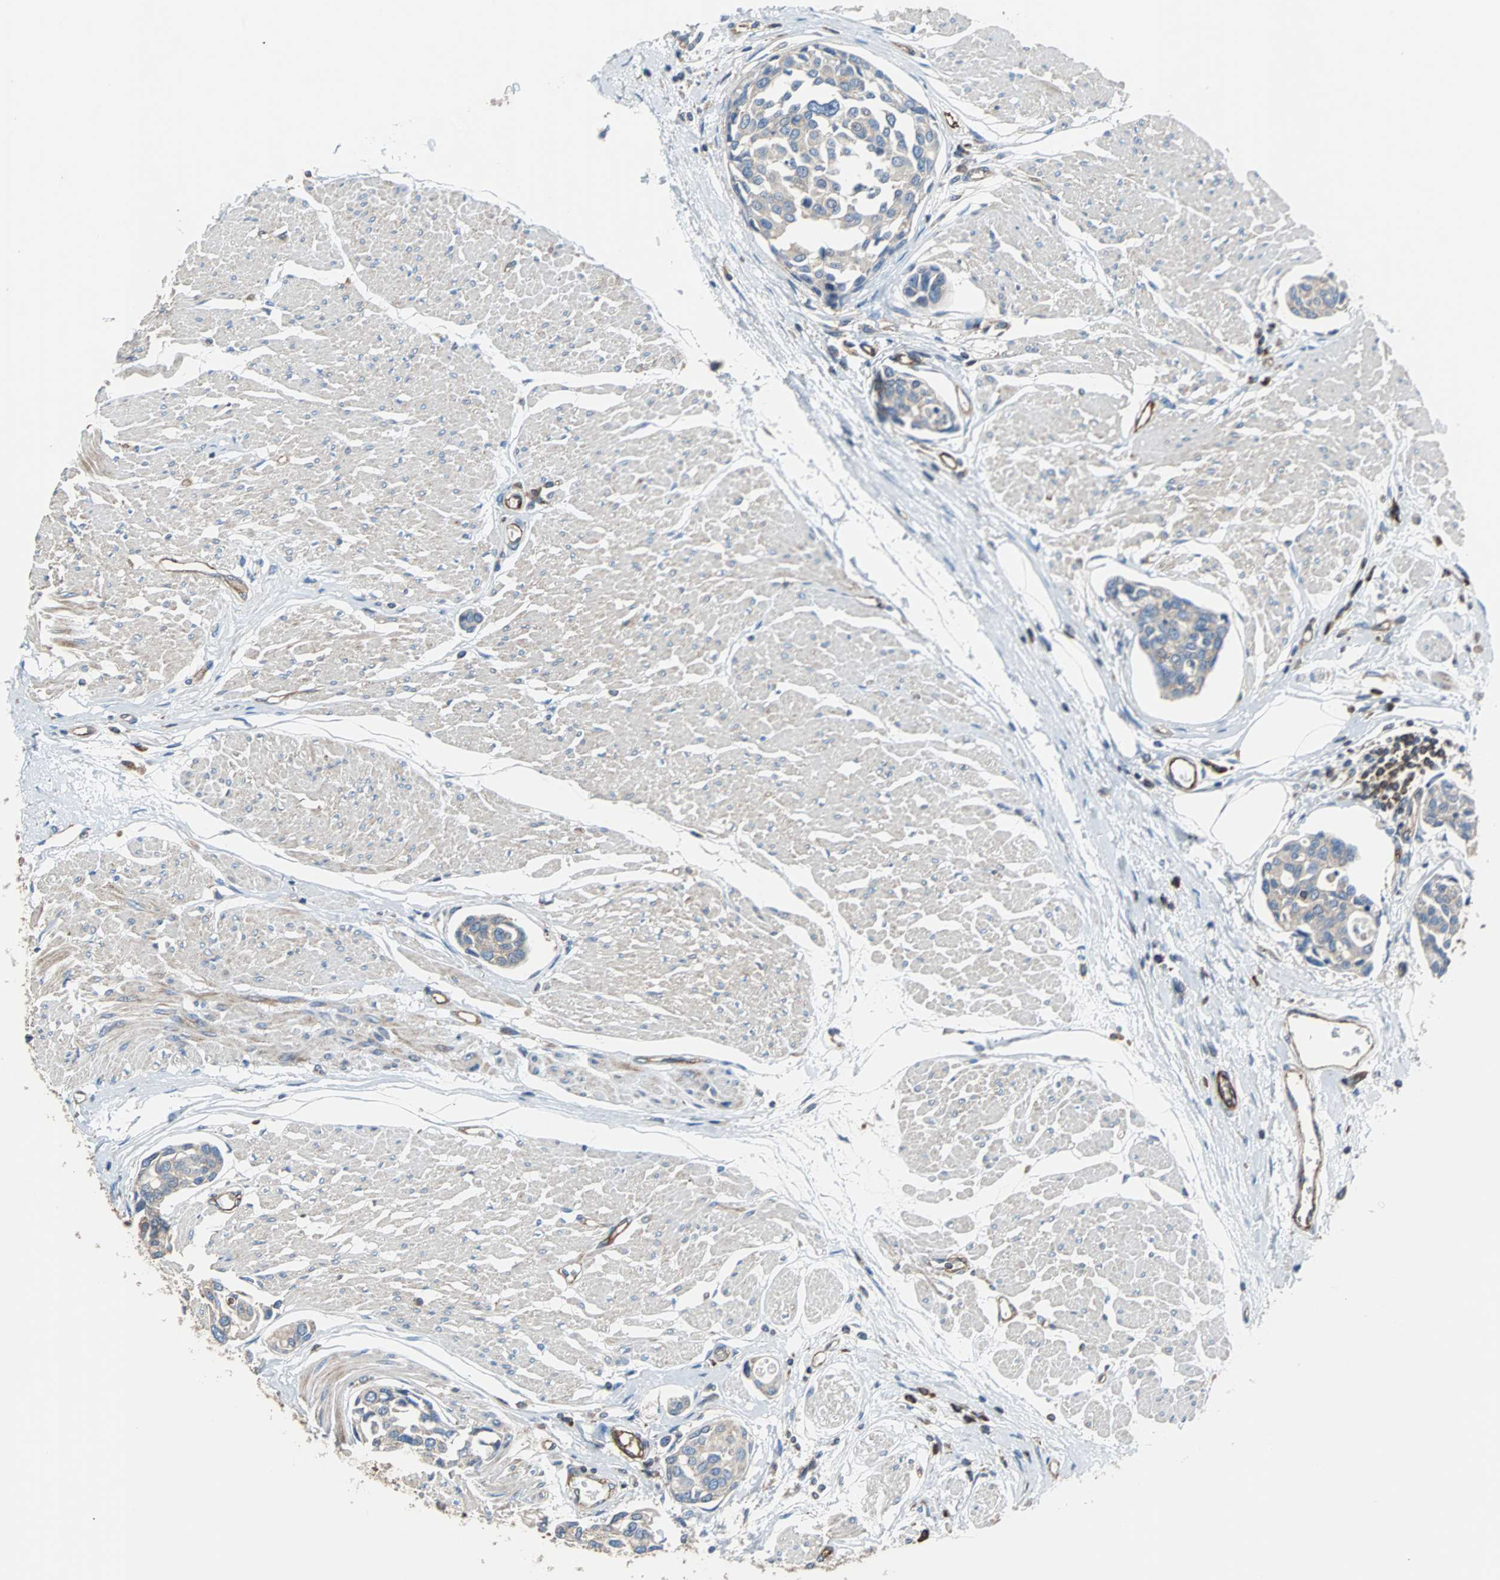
{"staining": {"intensity": "weak", "quantity": ">75%", "location": "cytoplasmic/membranous"}, "tissue": "urothelial cancer", "cell_type": "Tumor cells", "image_type": "cancer", "snomed": [{"axis": "morphology", "description": "Urothelial carcinoma, High grade"}, {"axis": "topography", "description": "Urinary bladder"}], "caption": "Immunohistochemistry (DAB (3,3'-diaminobenzidine)) staining of urothelial cancer demonstrates weak cytoplasmic/membranous protein positivity in approximately >75% of tumor cells.", "gene": "PLCG2", "patient": {"sex": "male", "age": 78}}